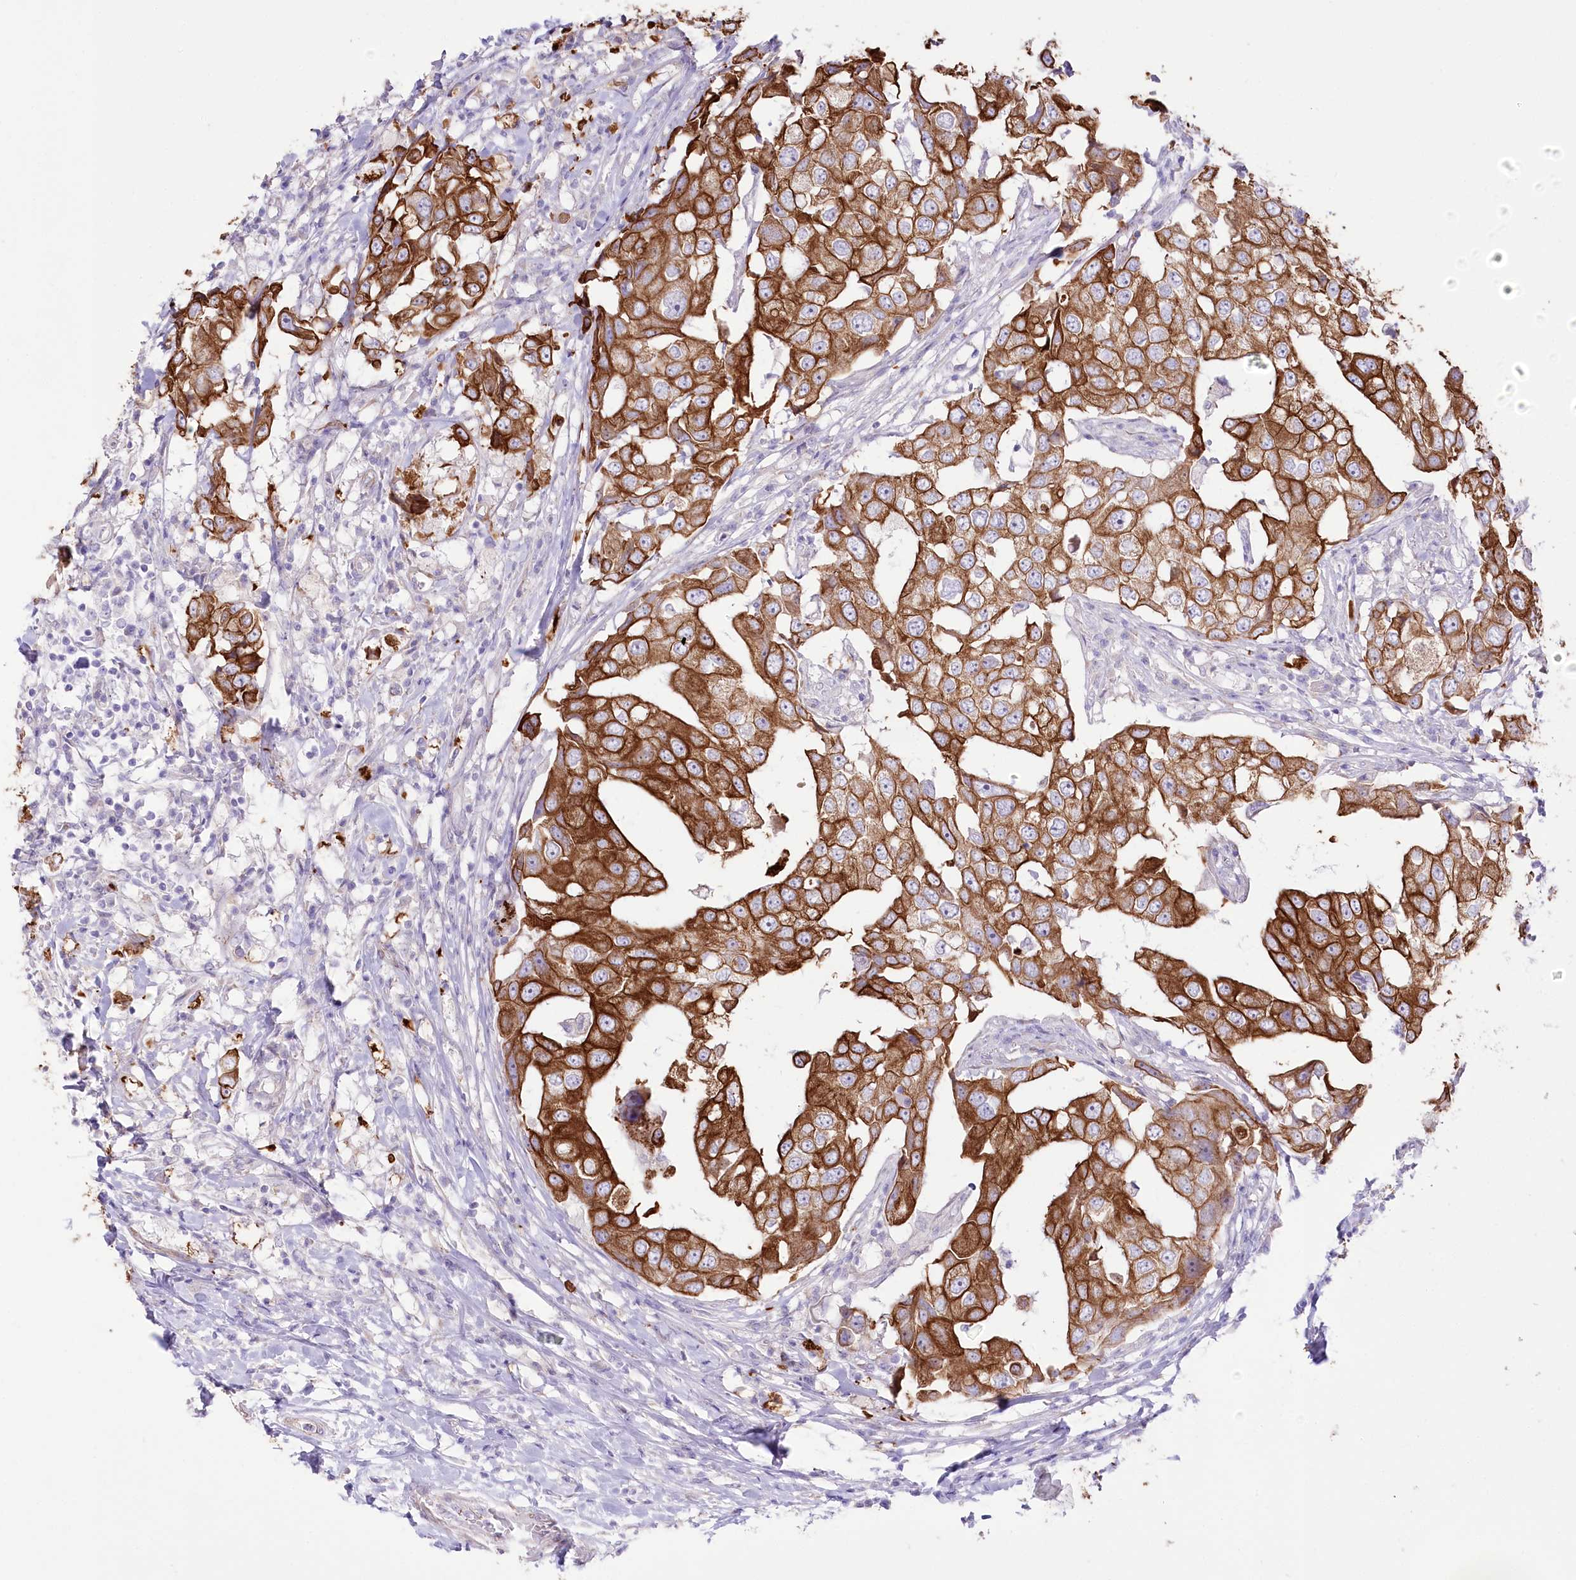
{"staining": {"intensity": "strong", "quantity": ">75%", "location": "cytoplasmic/membranous"}, "tissue": "breast cancer", "cell_type": "Tumor cells", "image_type": "cancer", "snomed": [{"axis": "morphology", "description": "Duct carcinoma"}, {"axis": "topography", "description": "Breast"}], "caption": "Brown immunohistochemical staining in human breast cancer (infiltrating ductal carcinoma) exhibits strong cytoplasmic/membranous staining in about >75% of tumor cells. (DAB IHC, brown staining for protein, blue staining for nuclei).", "gene": "SLC39A10", "patient": {"sex": "female", "age": 27}}